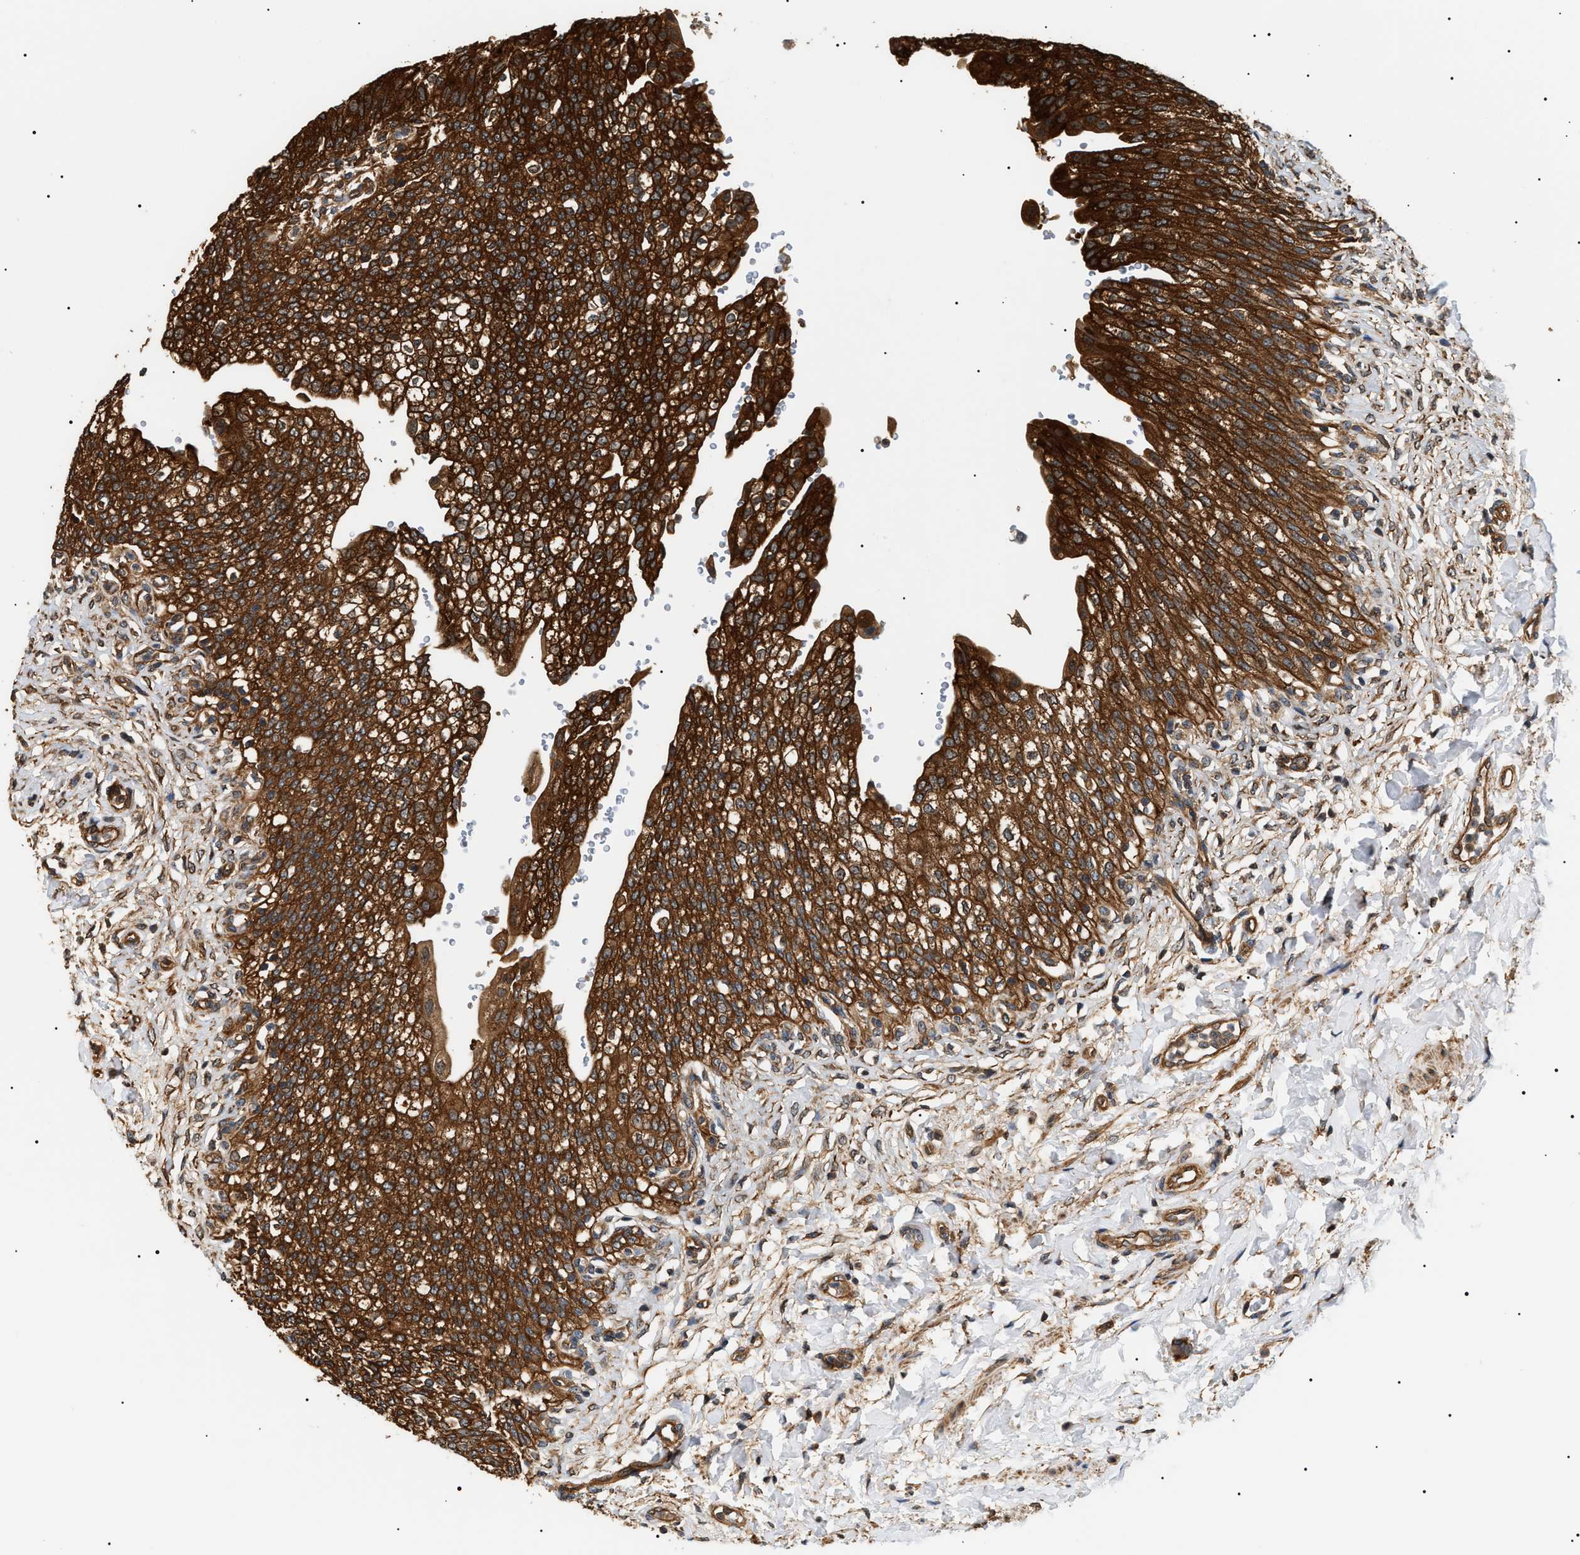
{"staining": {"intensity": "strong", "quantity": ">75%", "location": "cytoplasmic/membranous"}, "tissue": "urinary bladder", "cell_type": "Urothelial cells", "image_type": "normal", "snomed": [{"axis": "morphology", "description": "Urothelial carcinoma, High grade"}, {"axis": "topography", "description": "Urinary bladder"}], "caption": "This photomicrograph demonstrates immunohistochemistry staining of unremarkable human urinary bladder, with high strong cytoplasmic/membranous expression in about >75% of urothelial cells.", "gene": "SH3GLB2", "patient": {"sex": "male", "age": 46}}